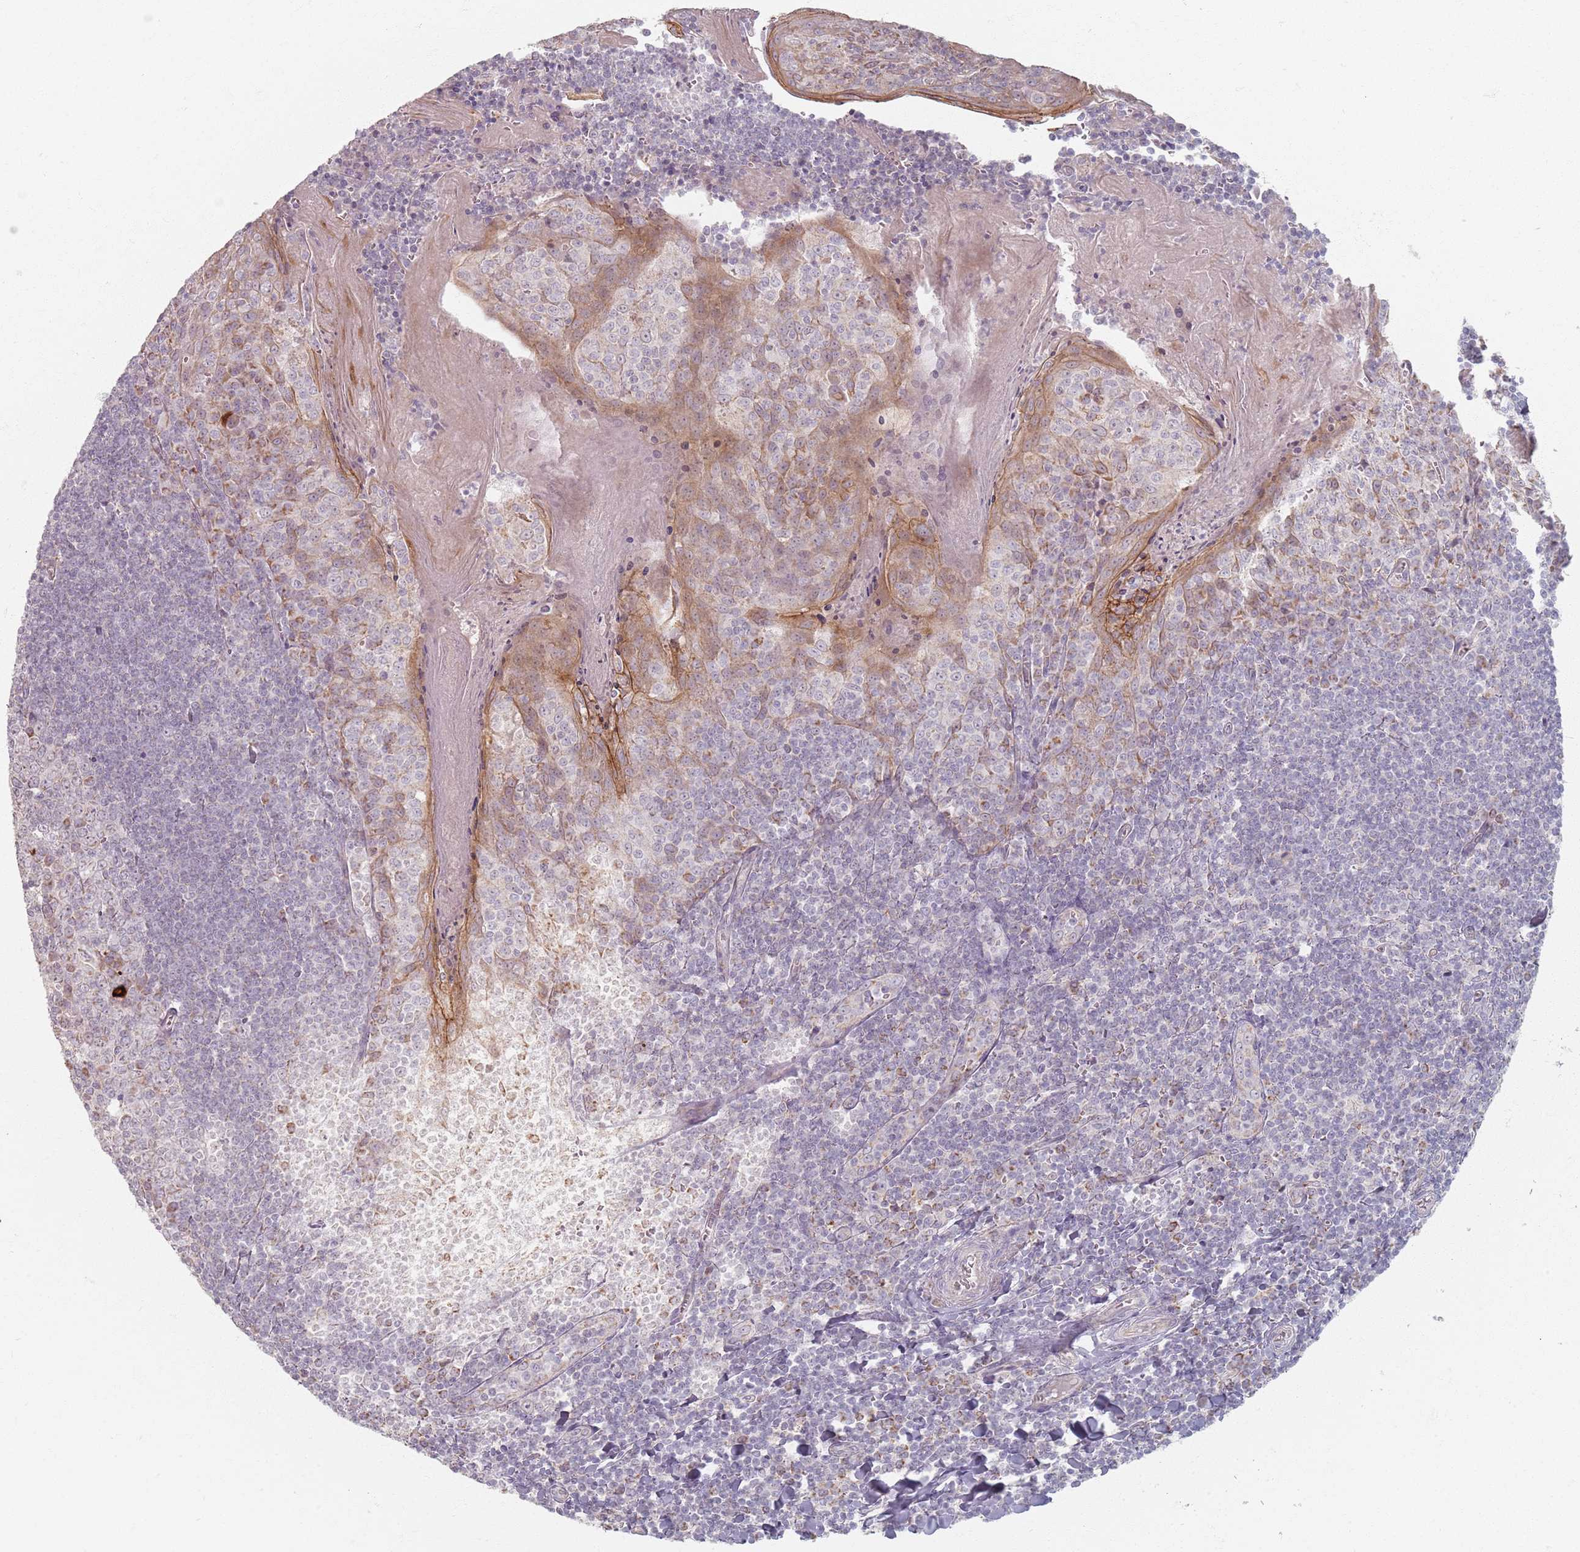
{"staining": {"intensity": "negative", "quantity": "none", "location": "none"}, "tissue": "tonsil", "cell_type": "Germinal center cells", "image_type": "normal", "snomed": [{"axis": "morphology", "description": "Normal tissue, NOS"}, {"axis": "topography", "description": "Tonsil"}], "caption": "Image shows no significant protein positivity in germinal center cells of unremarkable tonsil. The staining was performed using DAB to visualize the protein expression in brown, while the nuclei were stained in blue with hematoxylin (Magnification: 20x).", "gene": "PKD2L2", "patient": {"sex": "male", "age": 27}}